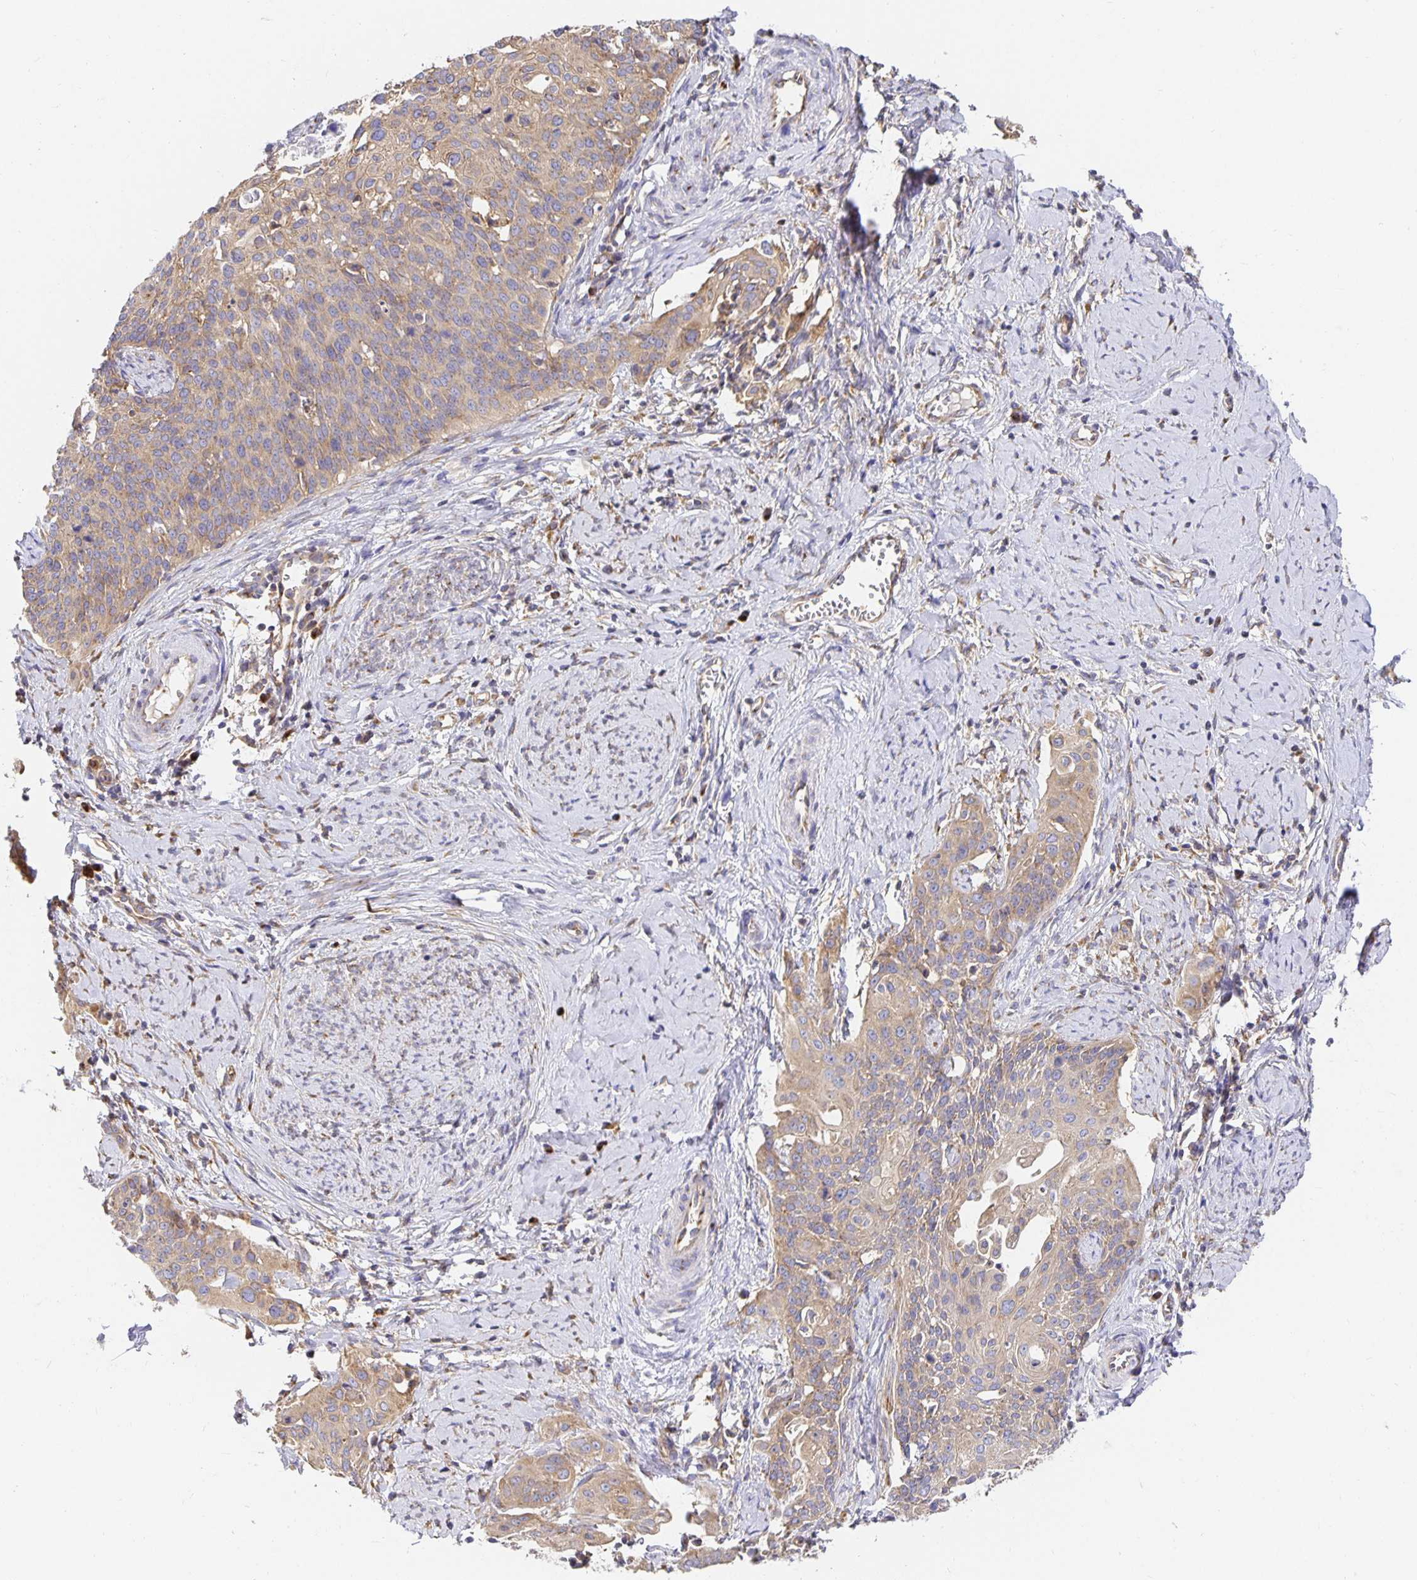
{"staining": {"intensity": "weak", "quantity": ">75%", "location": "cytoplasmic/membranous"}, "tissue": "cervical cancer", "cell_type": "Tumor cells", "image_type": "cancer", "snomed": [{"axis": "morphology", "description": "Squamous cell carcinoma, NOS"}, {"axis": "topography", "description": "Cervix"}], "caption": "A histopathology image of human cervical cancer (squamous cell carcinoma) stained for a protein reveals weak cytoplasmic/membranous brown staining in tumor cells.", "gene": "USO1", "patient": {"sex": "female", "age": 44}}